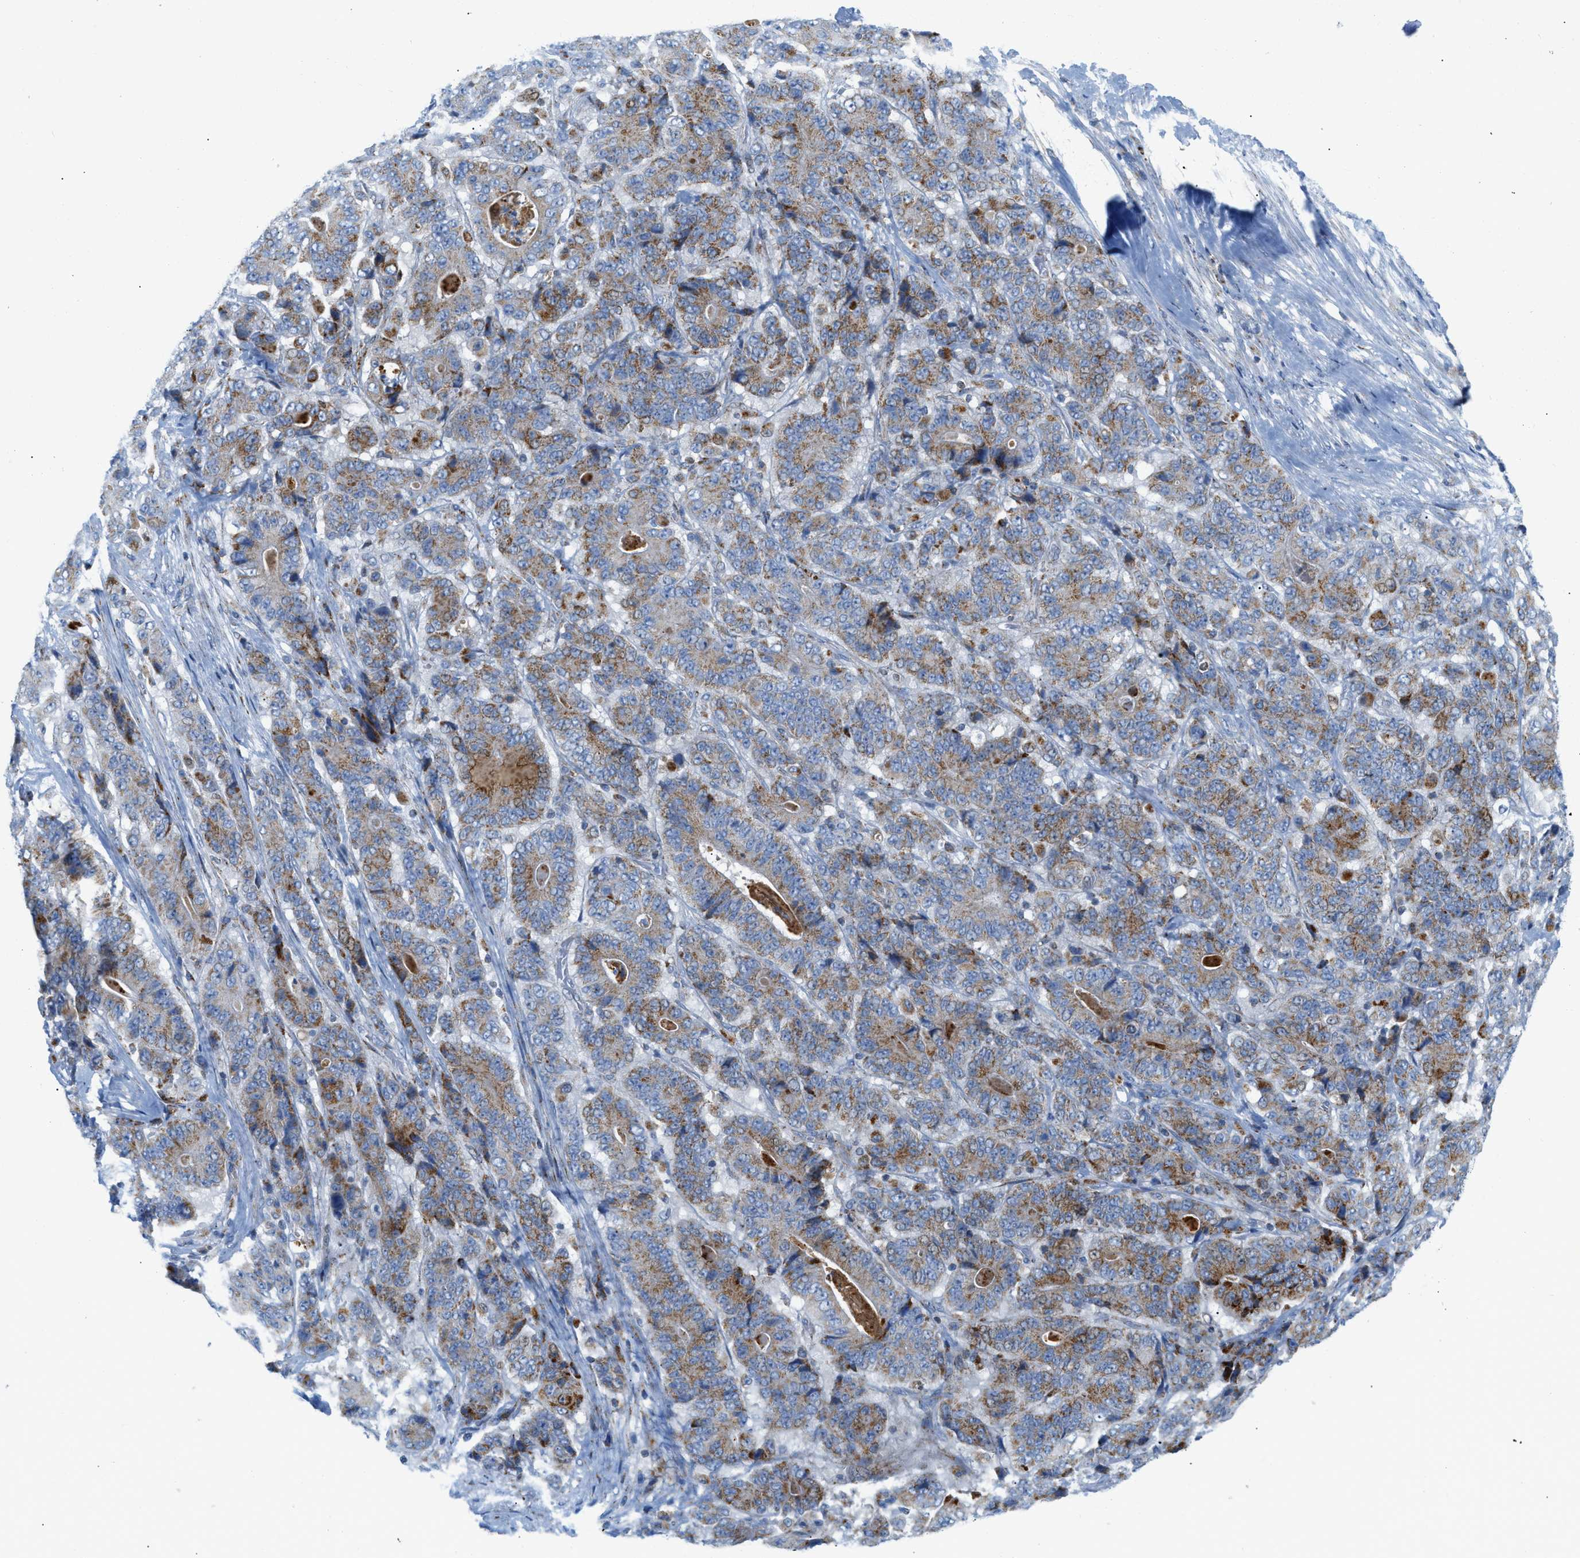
{"staining": {"intensity": "moderate", "quantity": ">75%", "location": "cytoplasmic/membranous"}, "tissue": "stomach cancer", "cell_type": "Tumor cells", "image_type": "cancer", "snomed": [{"axis": "morphology", "description": "Adenocarcinoma, NOS"}, {"axis": "topography", "description": "Stomach"}], "caption": "Stomach cancer (adenocarcinoma) stained for a protein (brown) demonstrates moderate cytoplasmic/membranous positive staining in approximately >75% of tumor cells.", "gene": "RBBP9", "patient": {"sex": "female", "age": 73}}